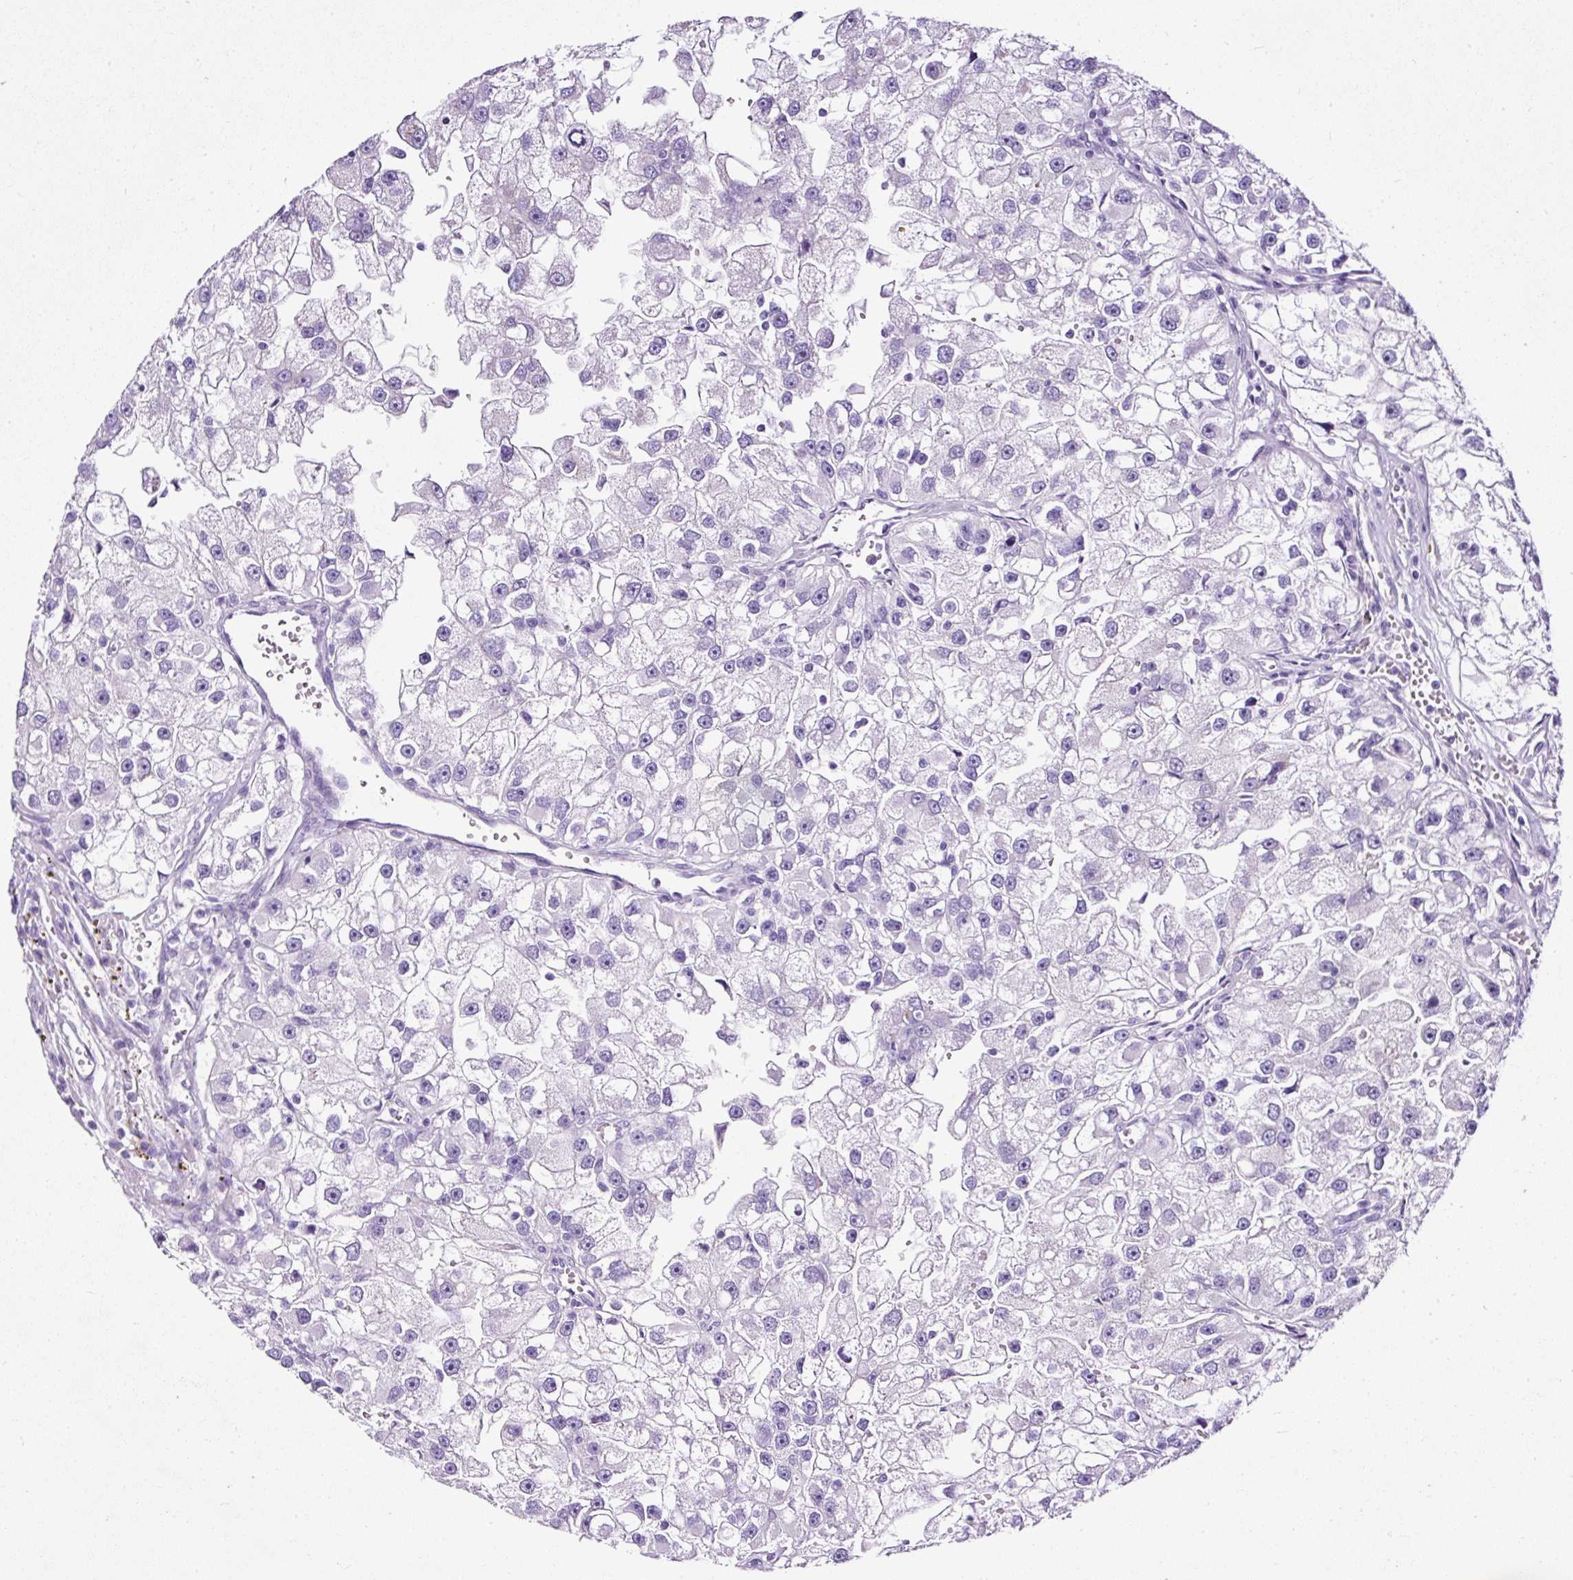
{"staining": {"intensity": "negative", "quantity": "none", "location": "none"}, "tissue": "renal cancer", "cell_type": "Tumor cells", "image_type": "cancer", "snomed": [{"axis": "morphology", "description": "Adenocarcinoma, NOS"}, {"axis": "topography", "description": "Kidney"}], "caption": "Tumor cells are negative for brown protein staining in renal adenocarcinoma.", "gene": "STOX2", "patient": {"sex": "male", "age": 63}}